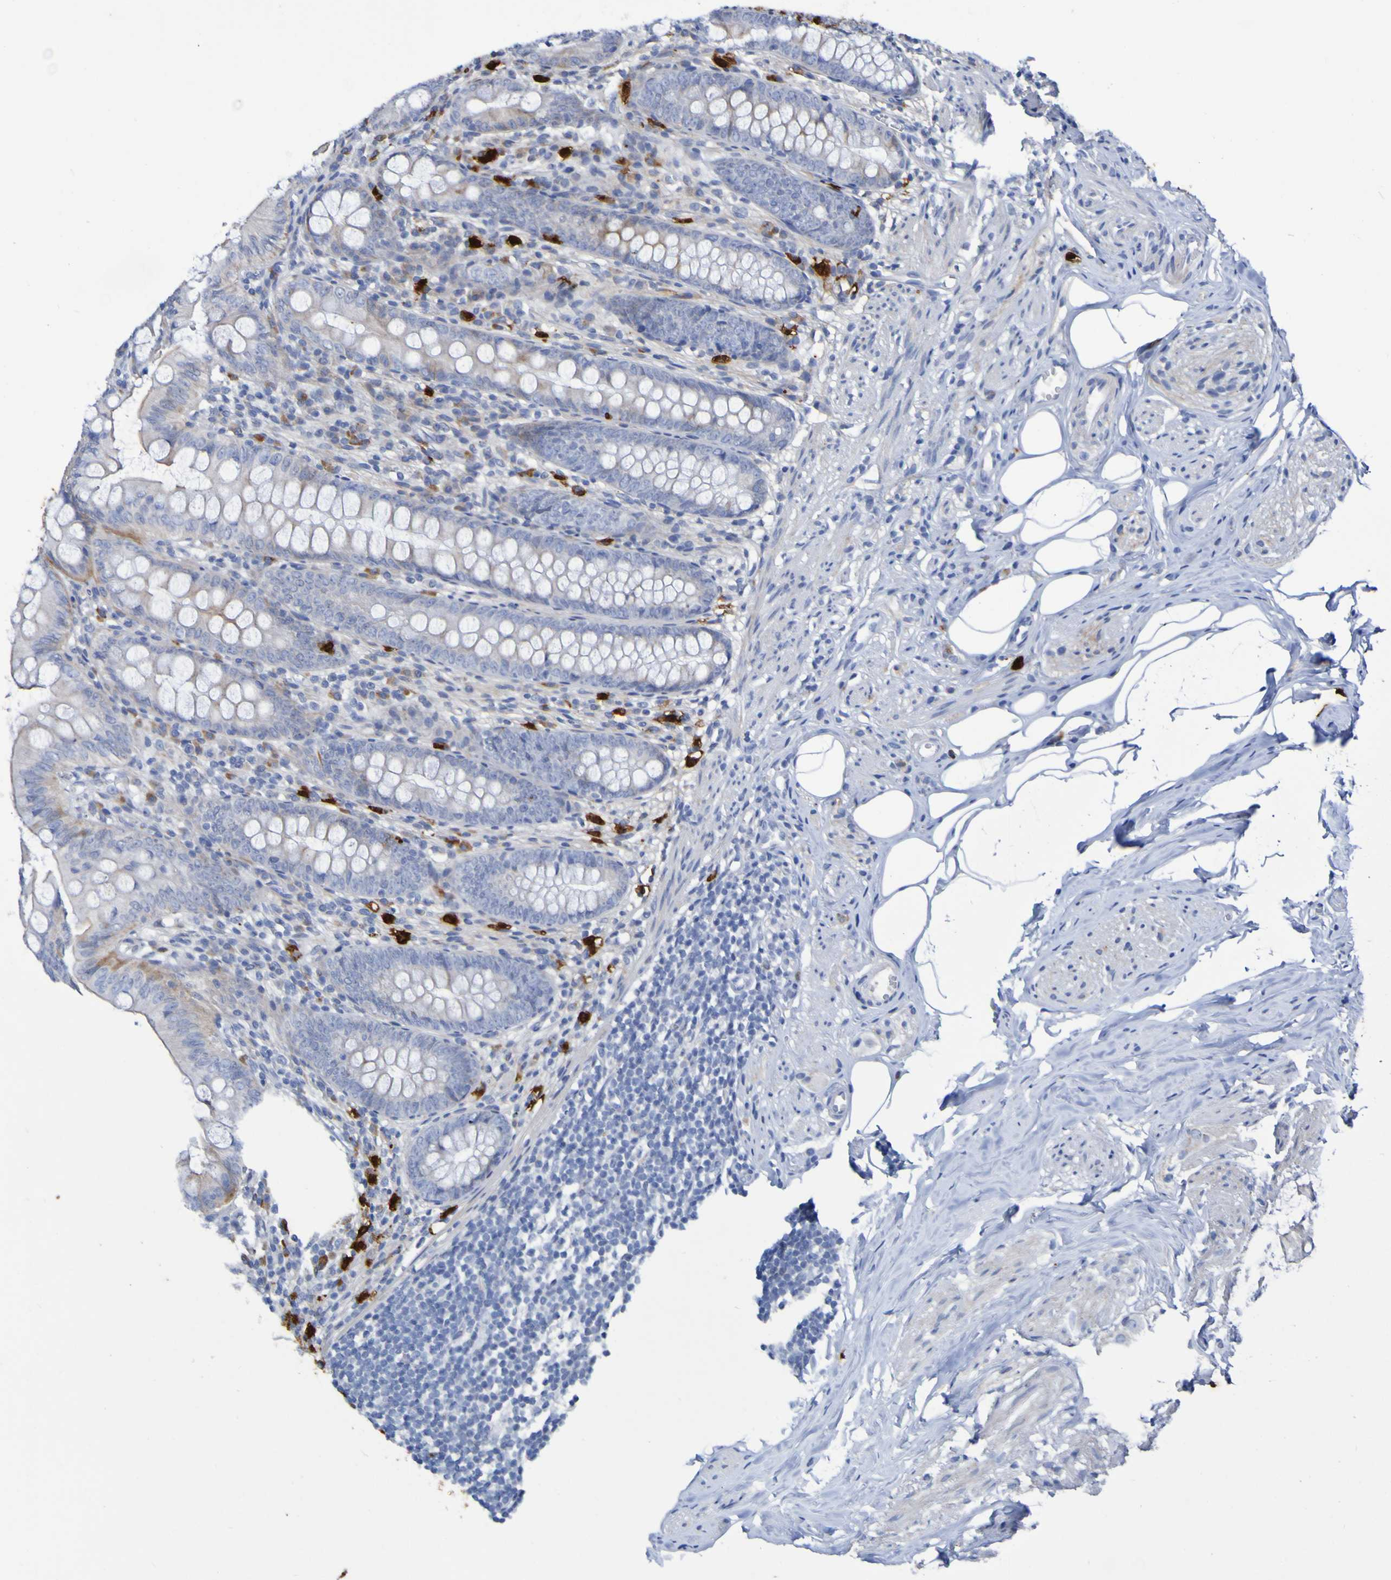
{"staining": {"intensity": "moderate", "quantity": "25%-75%", "location": "cytoplasmic/membranous"}, "tissue": "appendix", "cell_type": "Glandular cells", "image_type": "normal", "snomed": [{"axis": "morphology", "description": "Normal tissue, NOS"}, {"axis": "topography", "description": "Appendix"}], "caption": "Moderate cytoplasmic/membranous expression for a protein is present in approximately 25%-75% of glandular cells of unremarkable appendix using immunohistochemistry.", "gene": "C11orf24", "patient": {"sex": "female", "age": 77}}